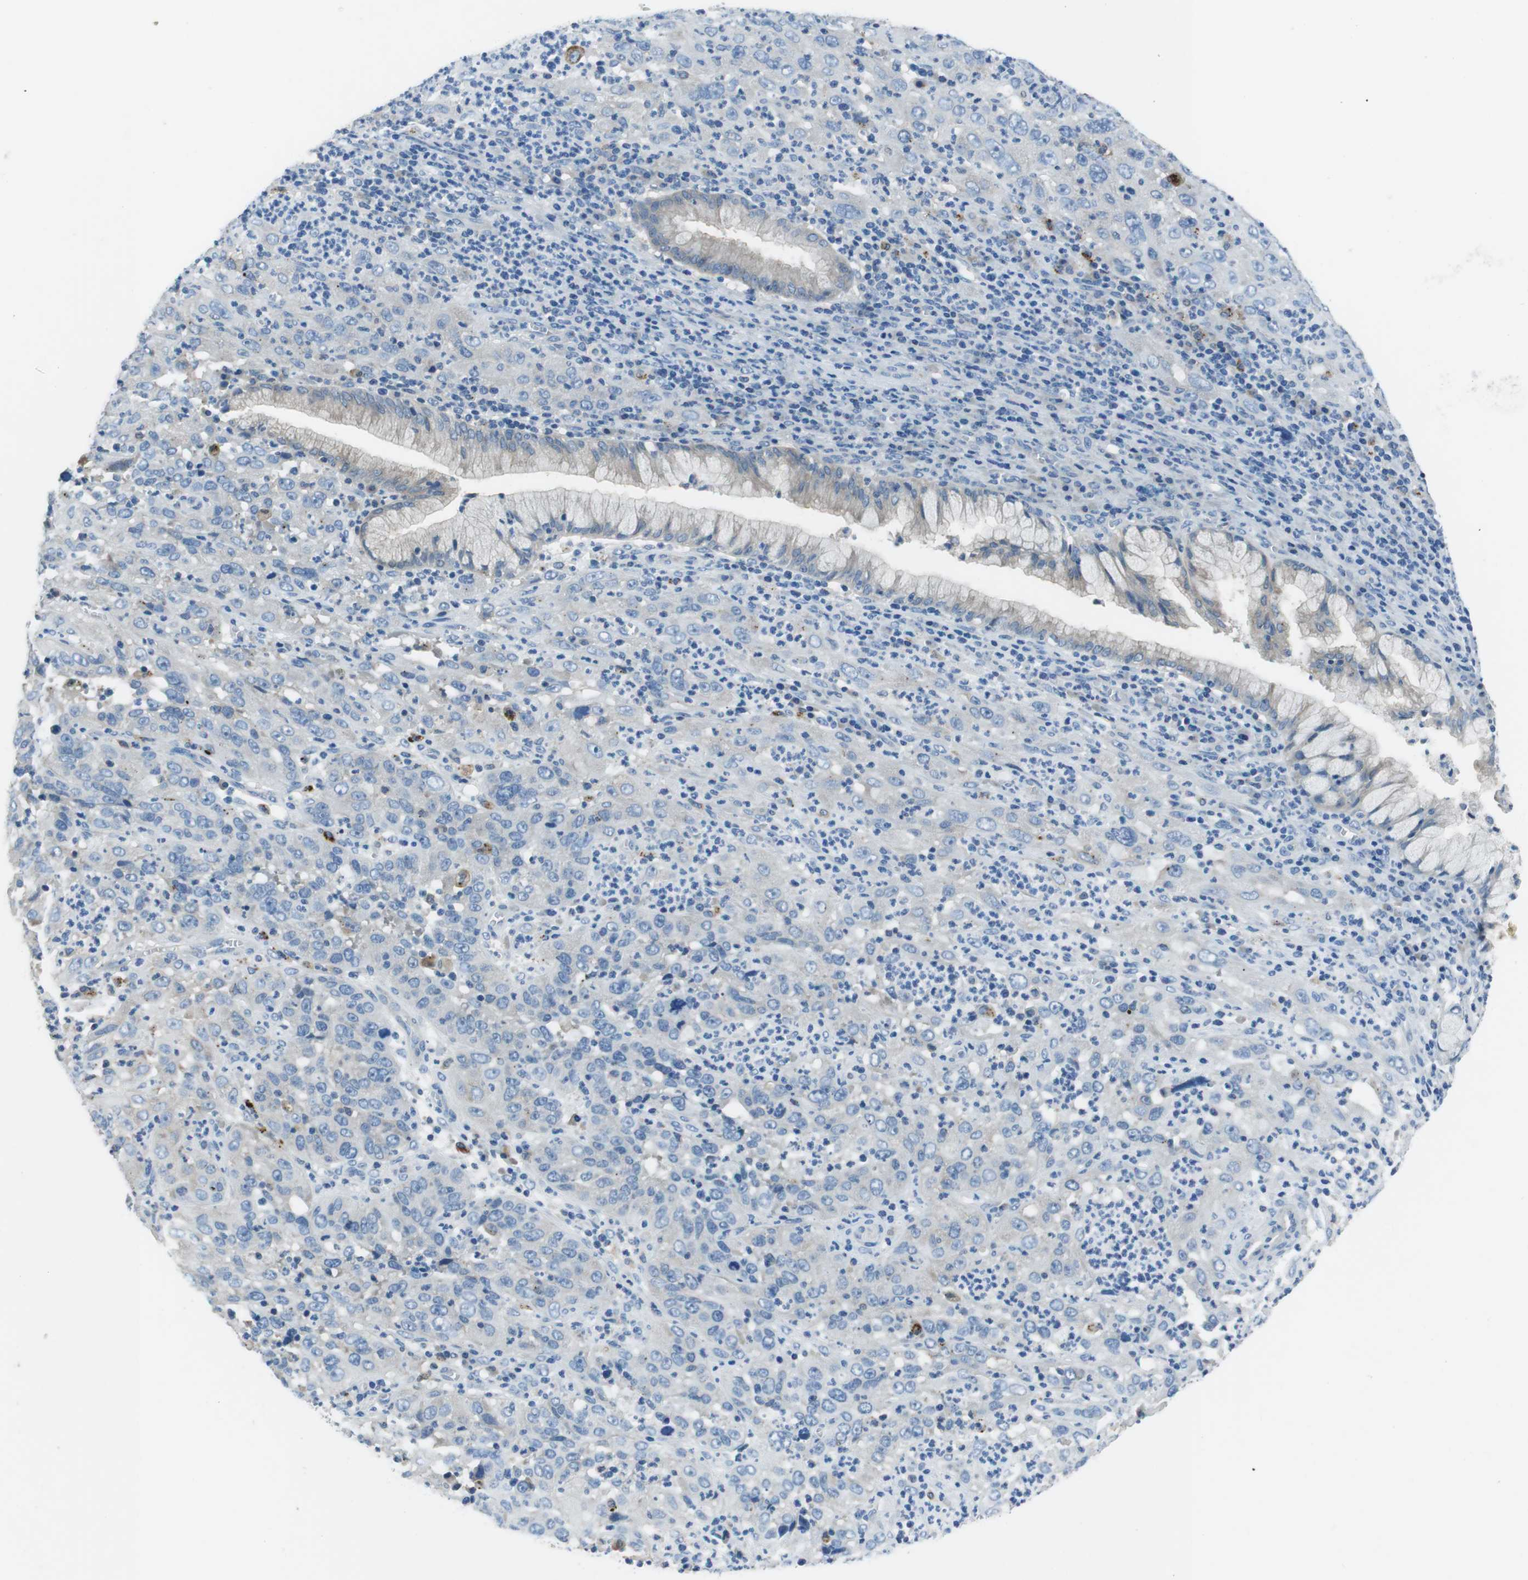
{"staining": {"intensity": "negative", "quantity": "none", "location": "none"}, "tissue": "cervical cancer", "cell_type": "Tumor cells", "image_type": "cancer", "snomed": [{"axis": "morphology", "description": "Squamous cell carcinoma, NOS"}, {"axis": "topography", "description": "Cervix"}], "caption": "DAB immunohistochemical staining of human cervical cancer shows no significant positivity in tumor cells.", "gene": "TULP3", "patient": {"sex": "female", "age": 32}}